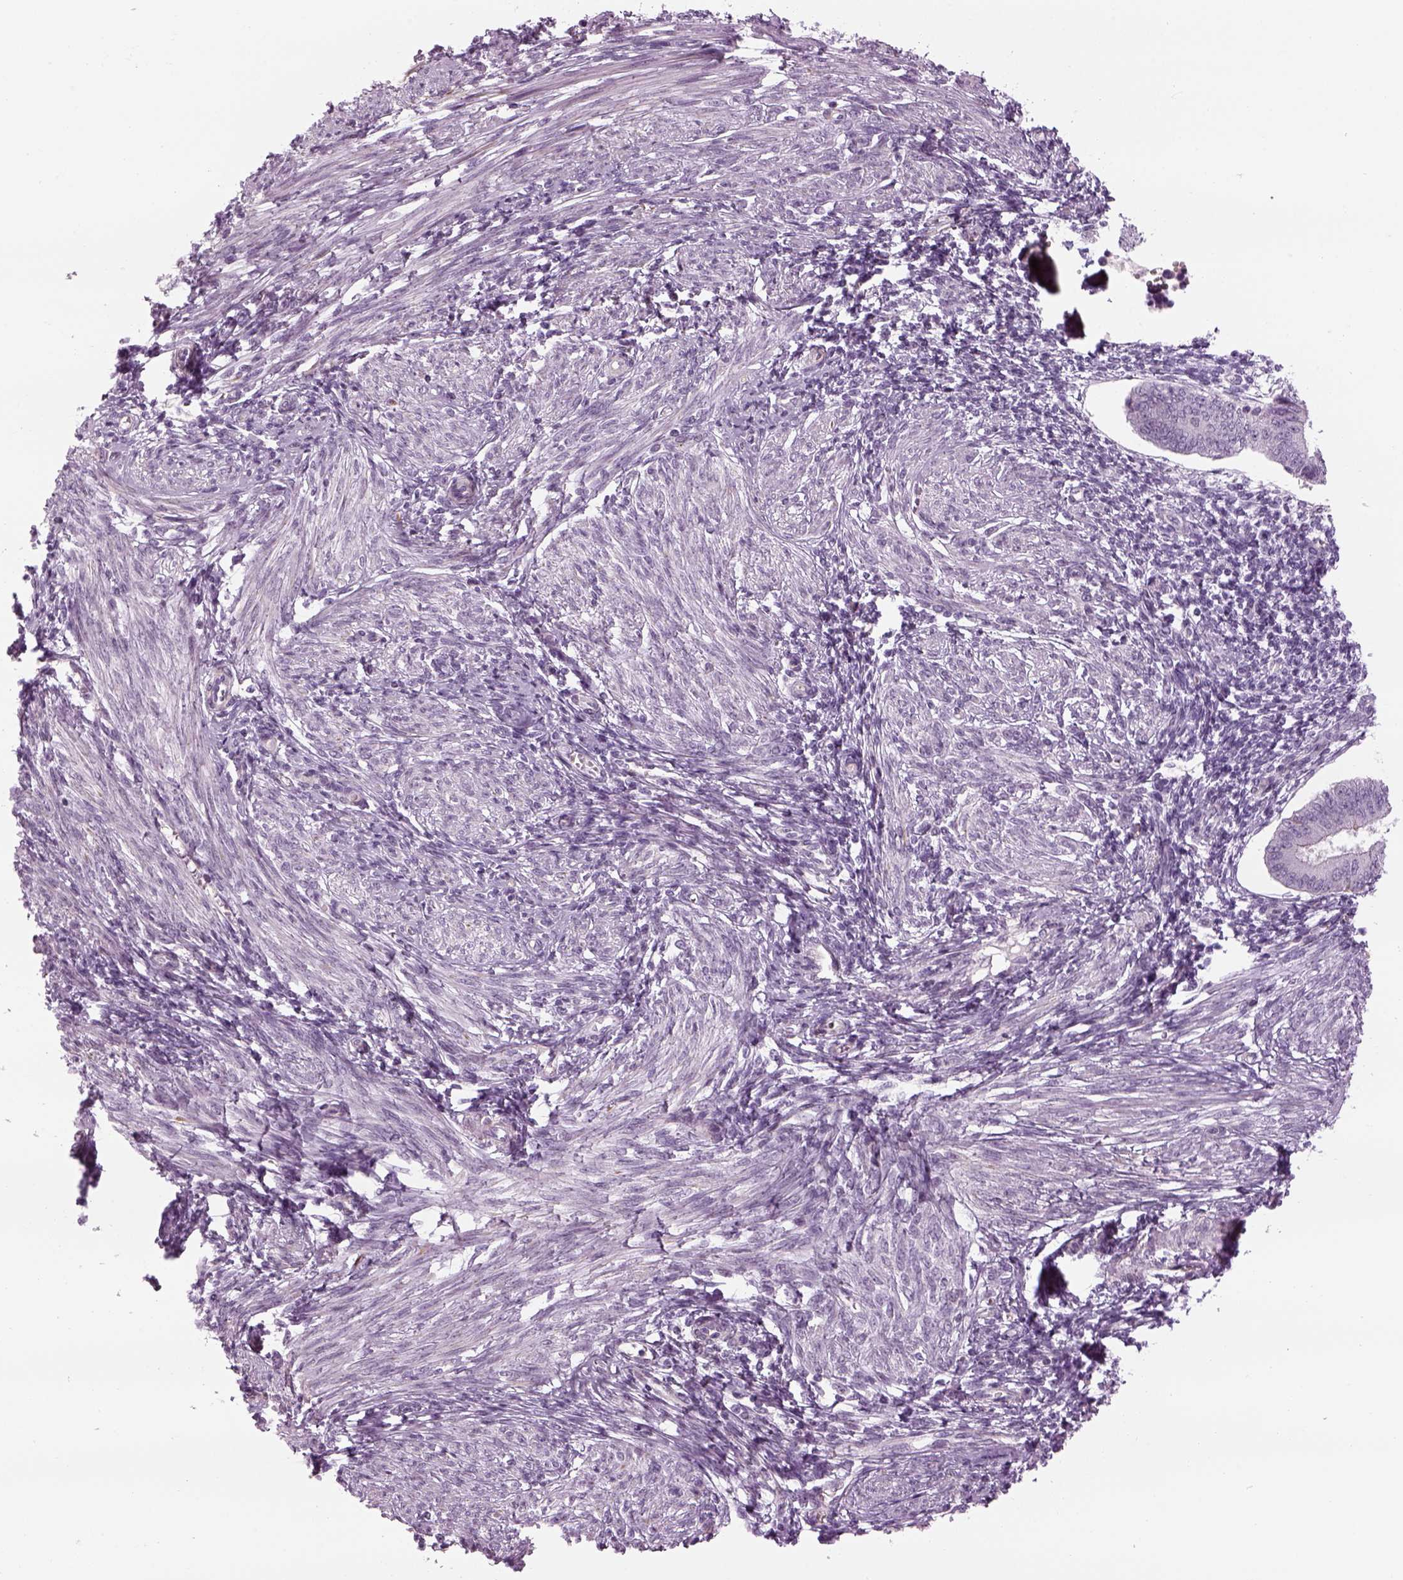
{"staining": {"intensity": "negative", "quantity": "none", "location": "none"}, "tissue": "endometrium", "cell_type": "Cells in endometrial stroma", "image_type": "normal", "snomed": [{"axis": "morphology", "description": "Normal tissue, NOS"}, {"axis": "topography", "description": "Endometrium"}], "caption": "Immunohistochemistry (IHC) photomicrograph of benign endometrium stained for a protein (brown), which reveals no staining in cells in endometrial stroma.", "gene": "LRRIQ3", "patient": {"sex": "female", "age": 42}}